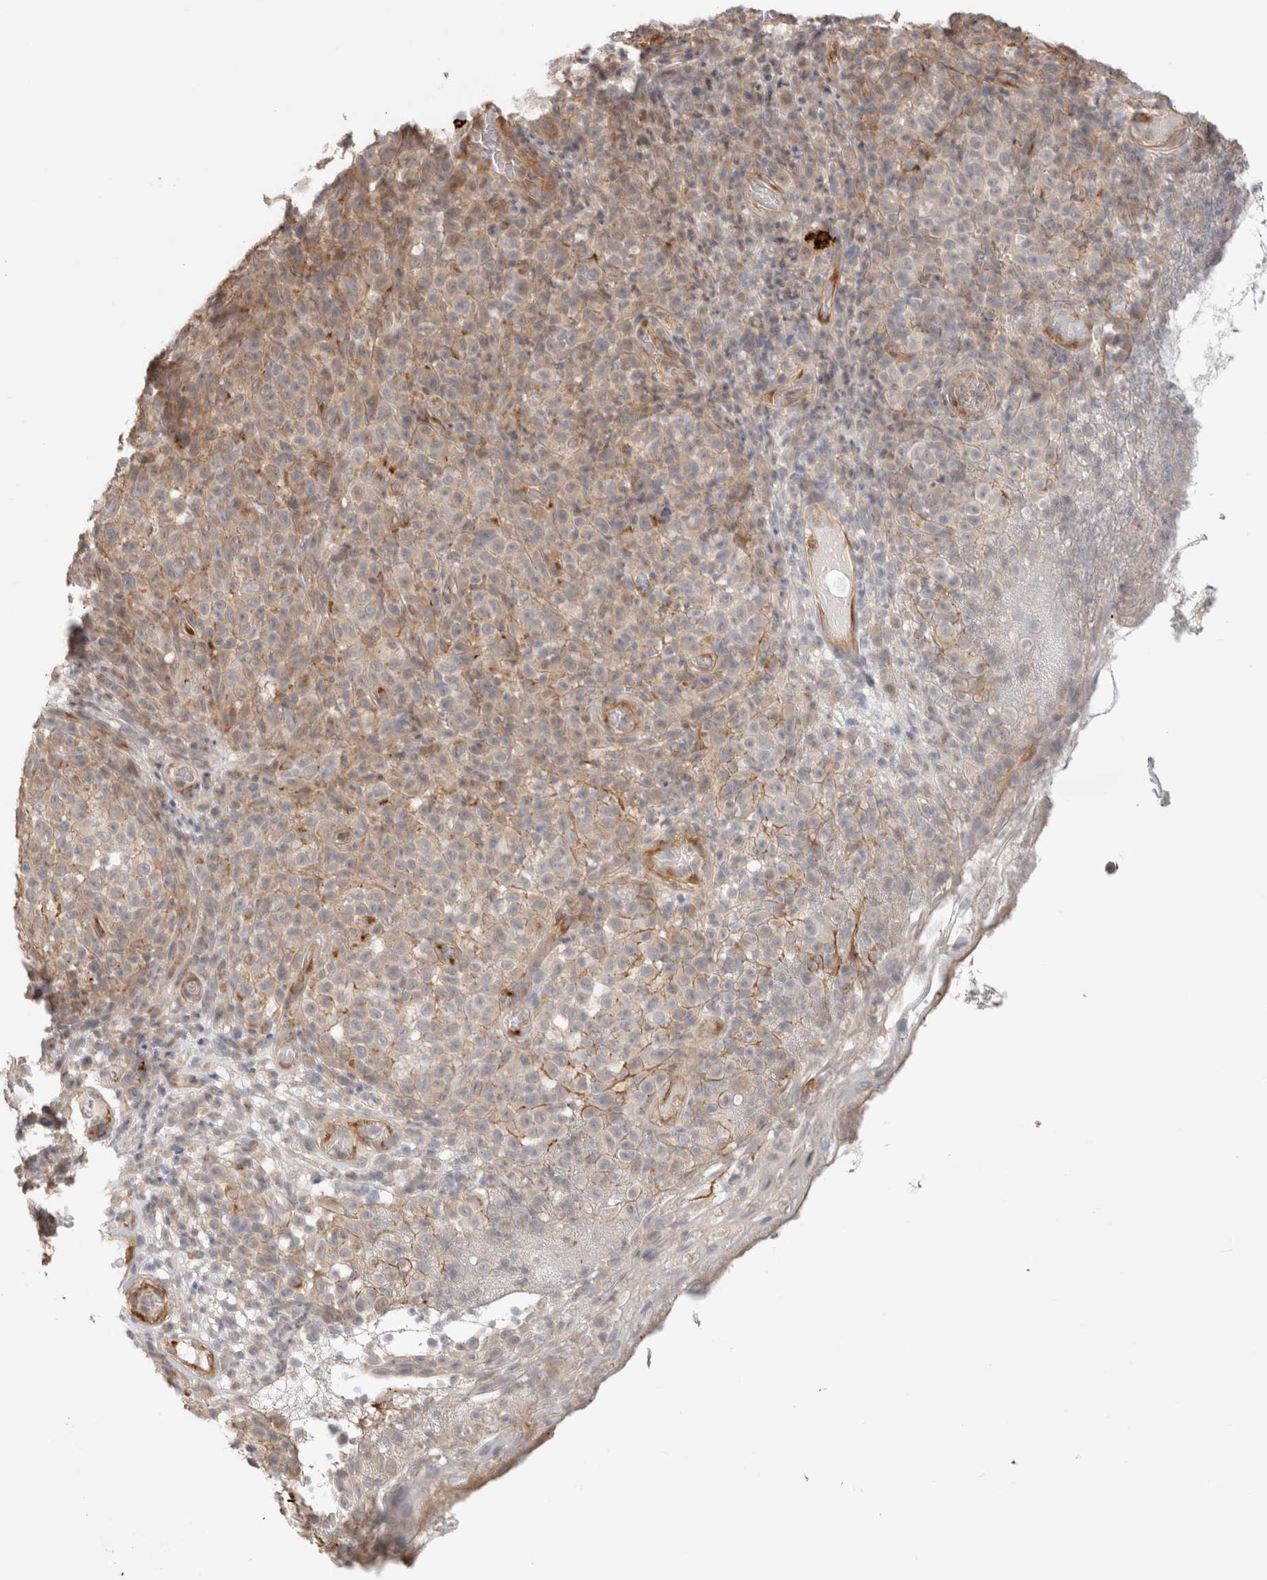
{"staining": {"intensity": "weak", "quantity": "<25%", "location": "cytoplasmic/membranous"}, "tissue": "melanoma", "cell_type": "Tumor cells", "image_type": "cancer", "snomed": [{"axis": "morphology", "description": "Malignant melanoma, NOS"}, {"axis": "topography", "description": "Skin"}], "caption": "Immunohistochemical staining of human melanoma displays no significant positivity in tumor cells.", "gene": "HSPG2", "patient": {"sex": "female", "age": 82}}